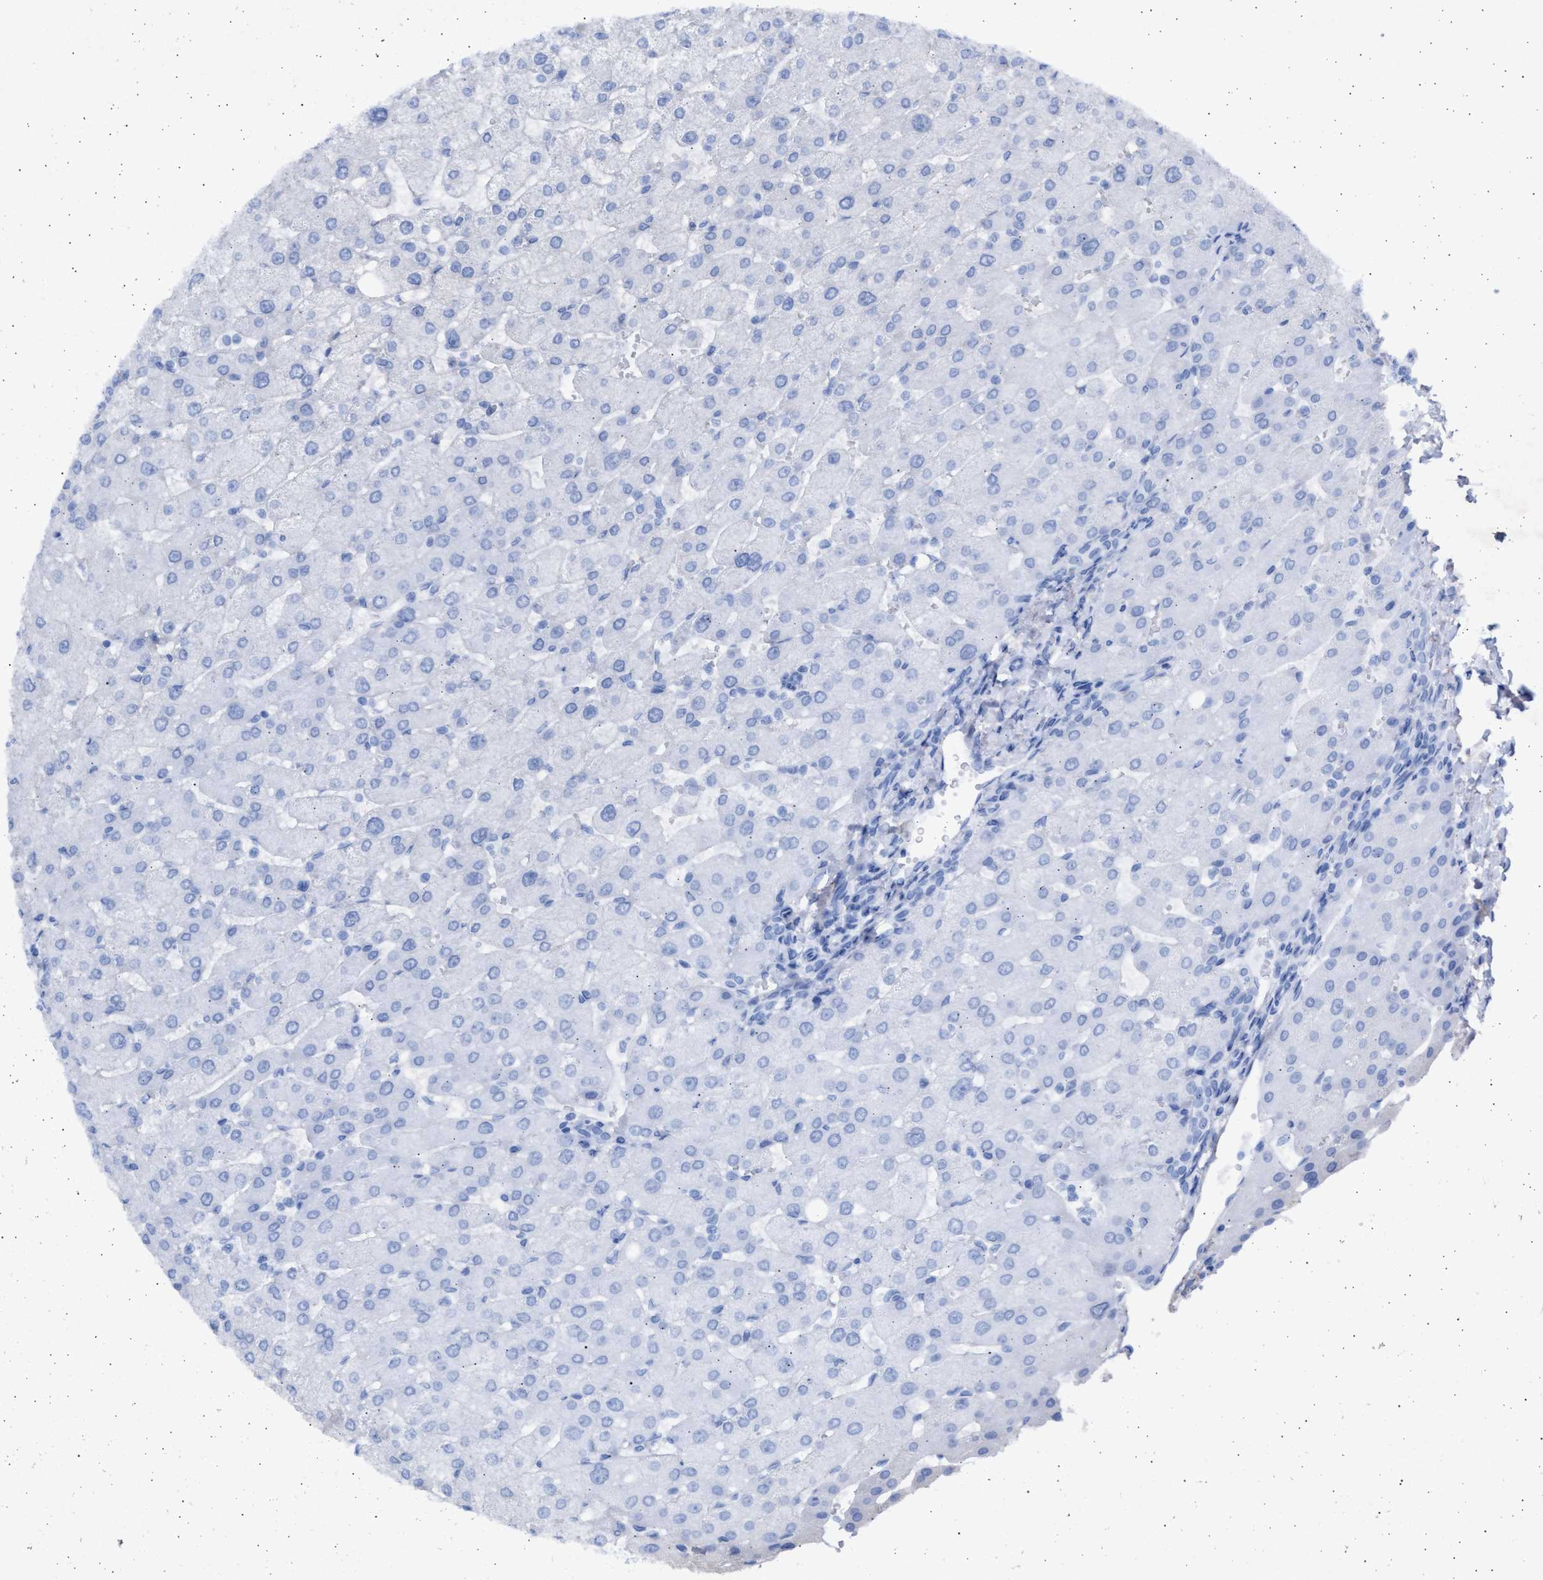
{"staining": {"intensity": "negative", "quantity": "none", "location": "none"}, "tissue": "liver", "cell_type": "Cholangiocytes", "image_type": "normal", "snomed": [{"axis": "morphology", "description": "Normal tissue, NOS"}, {"axis": "topography", "description": "Liver"}], "caption": "This histopathology image is of unremarkable liver stained with immunohistochemistry (IHC) to label a protein in brown with the nuclei are counter-stained blue. There is no positivity in cholangiocytes. Nuclei are stained in blue.", "gene": "NBR1", "patient": {"sex": "male", "age": 55}}